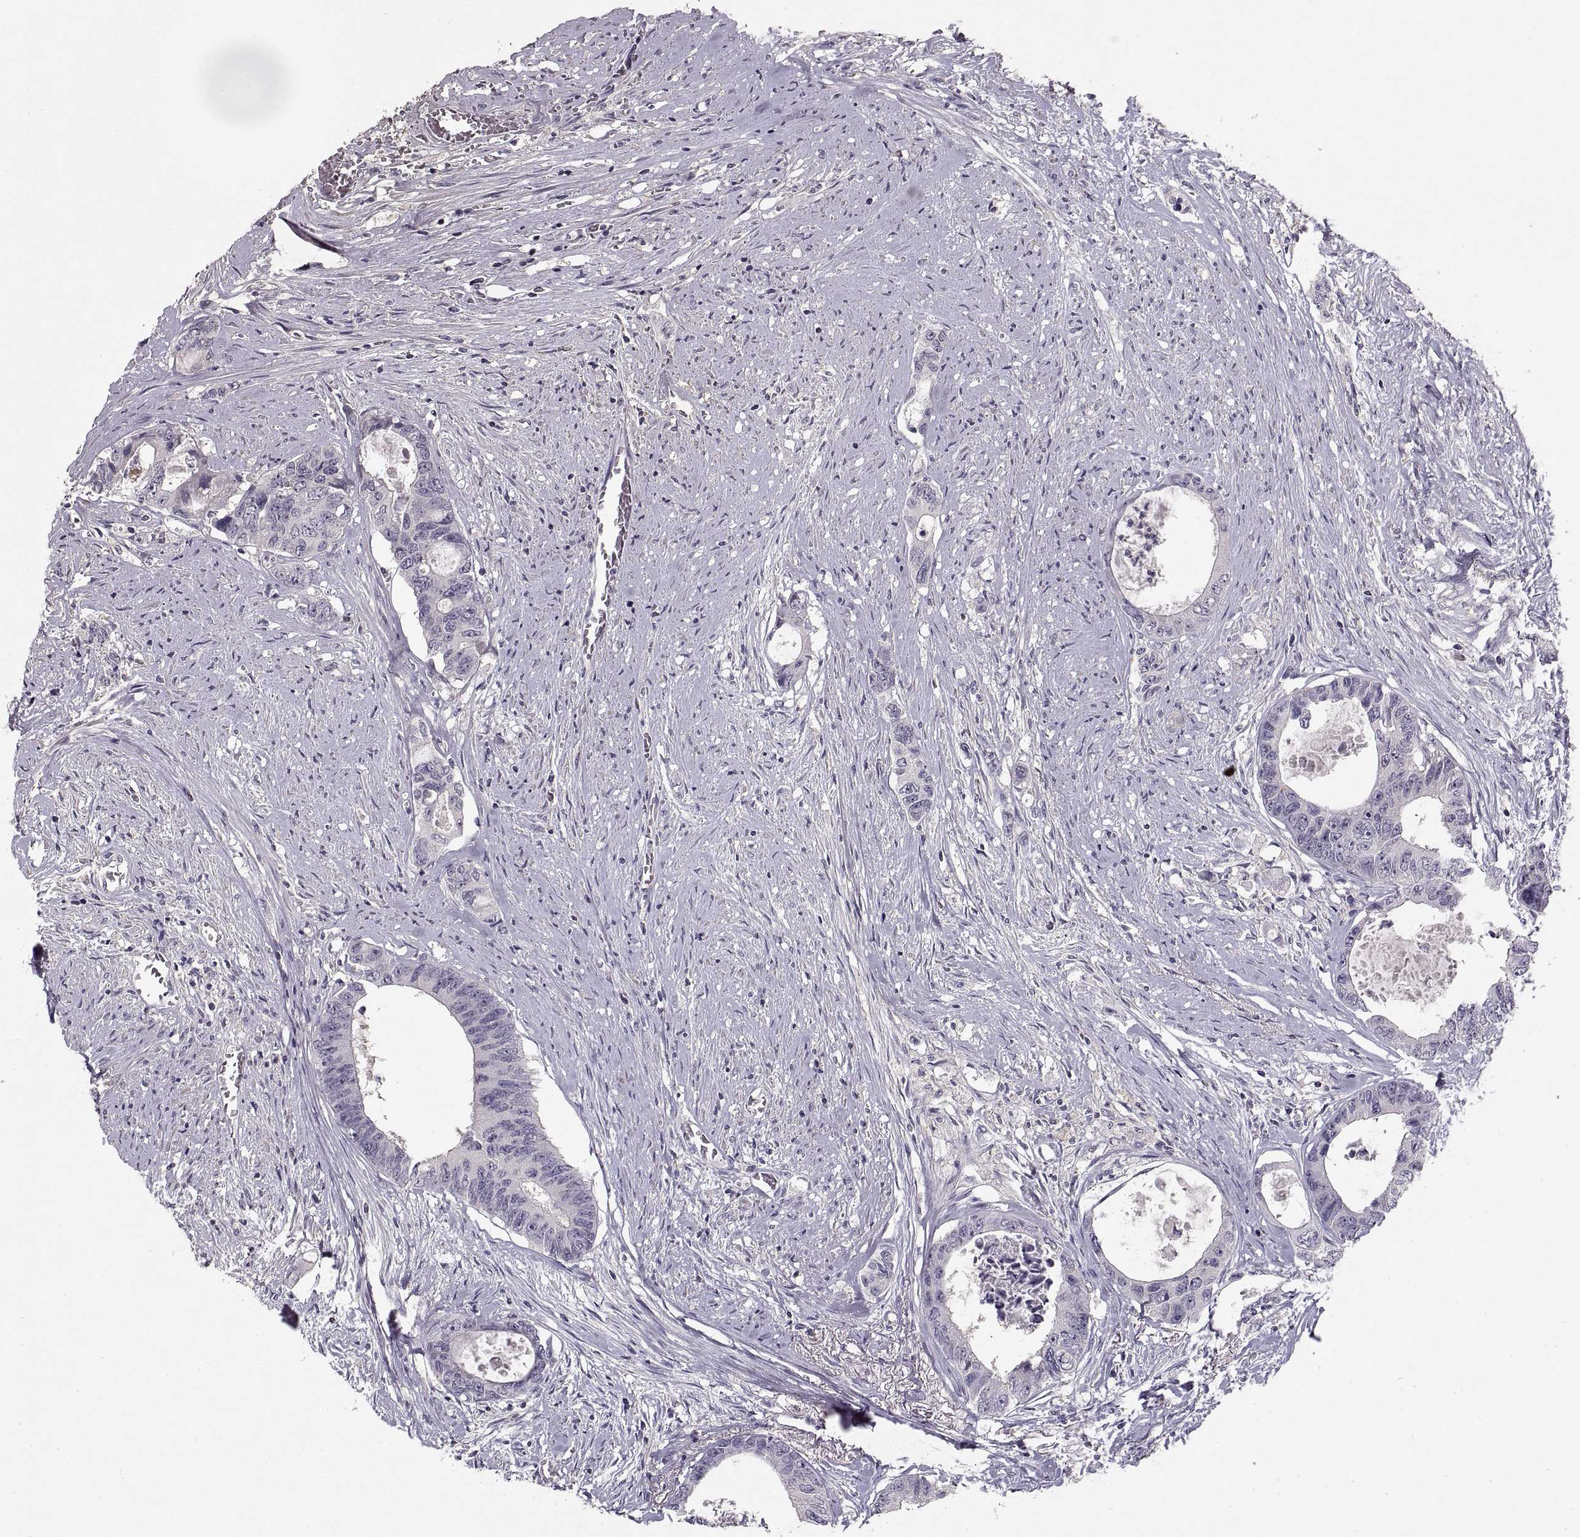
{"staining": {"intensity": "negative", "quantity": "none", "location": "none"}, "tissue": "colorectal cancer", "cell_type": "Tumor cells", "image_type": "cancer", "snomed": [{"axis": "morphology", "description": "Adenocarcinoma, NOS"}, {"axis": "topography", "description": "Rectum"}], "caption": "Photomicrograph shows no significant protein positivity in tumor cells of colorectal cancer (adenocarcinoma). The staining is performed using DAB brown chromogen with nuclei counter-stained in using hematoxylin.", "gene": "ADAM11", "patient": {"sex": "male", "age": 59}}